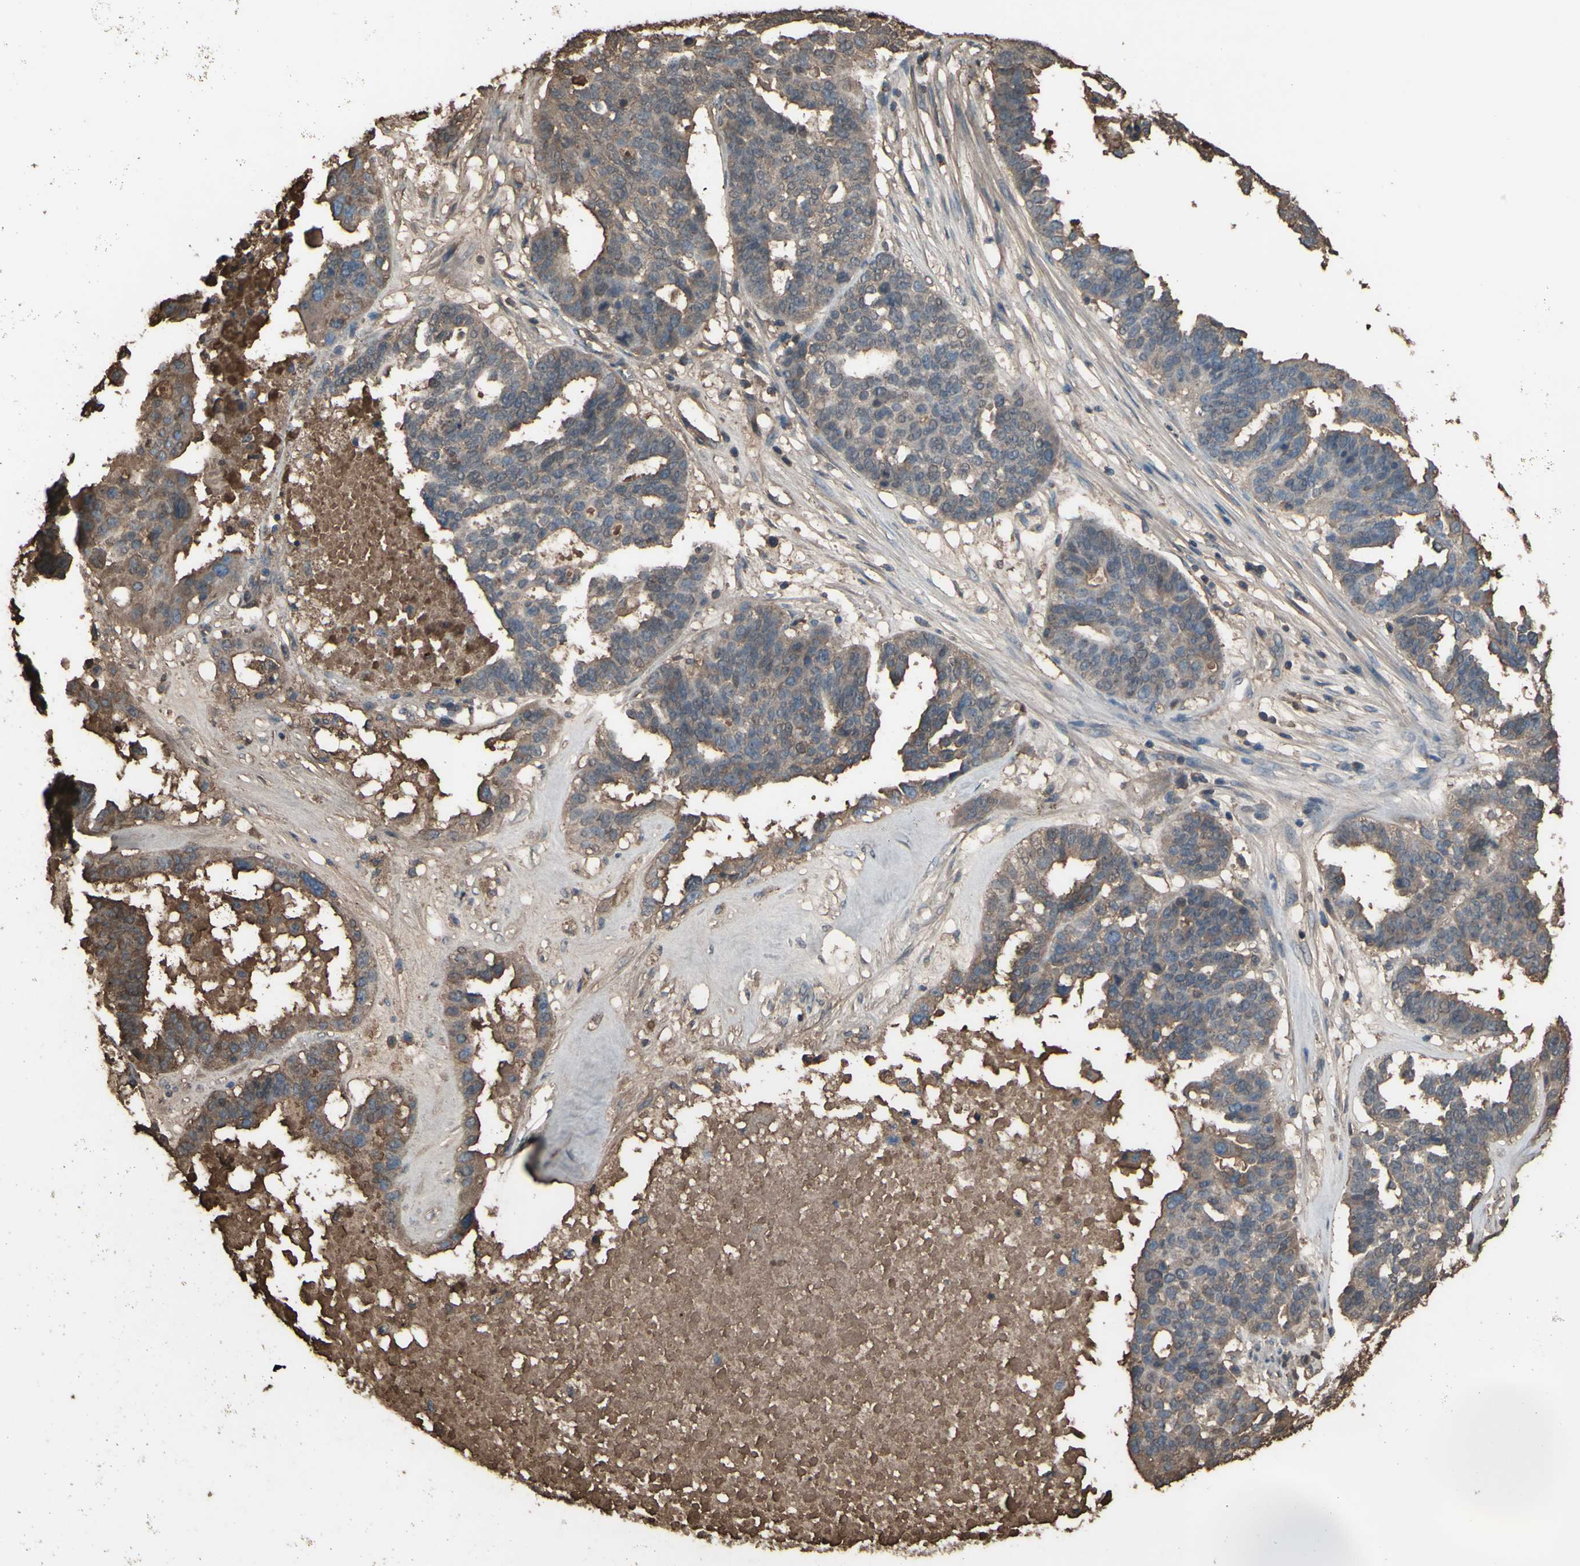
{"staining": {"intensity": "moderate", "quantity": "25%-75%", "location": "cytoplasmic/membranous"}, "tissue": "ovarian cancer", "cell_type": "Tumor cells", "image_type": "cancer", "snomed": [{"axis": "morphology", "description": "Cystadenocarcinoma, serous, NOS"}, {"axis": "topography", "description": "Ovary"}], "caption": "Ovarian serous cystadenocarcinoma was stained to show a protein in brown. There is medium levels of moderate cytoplasmic/membranous staining in approximately 25%-75% of tumor cells.", "gene": "PTGDS", "patient": {"sex": "female", "age": 59}}